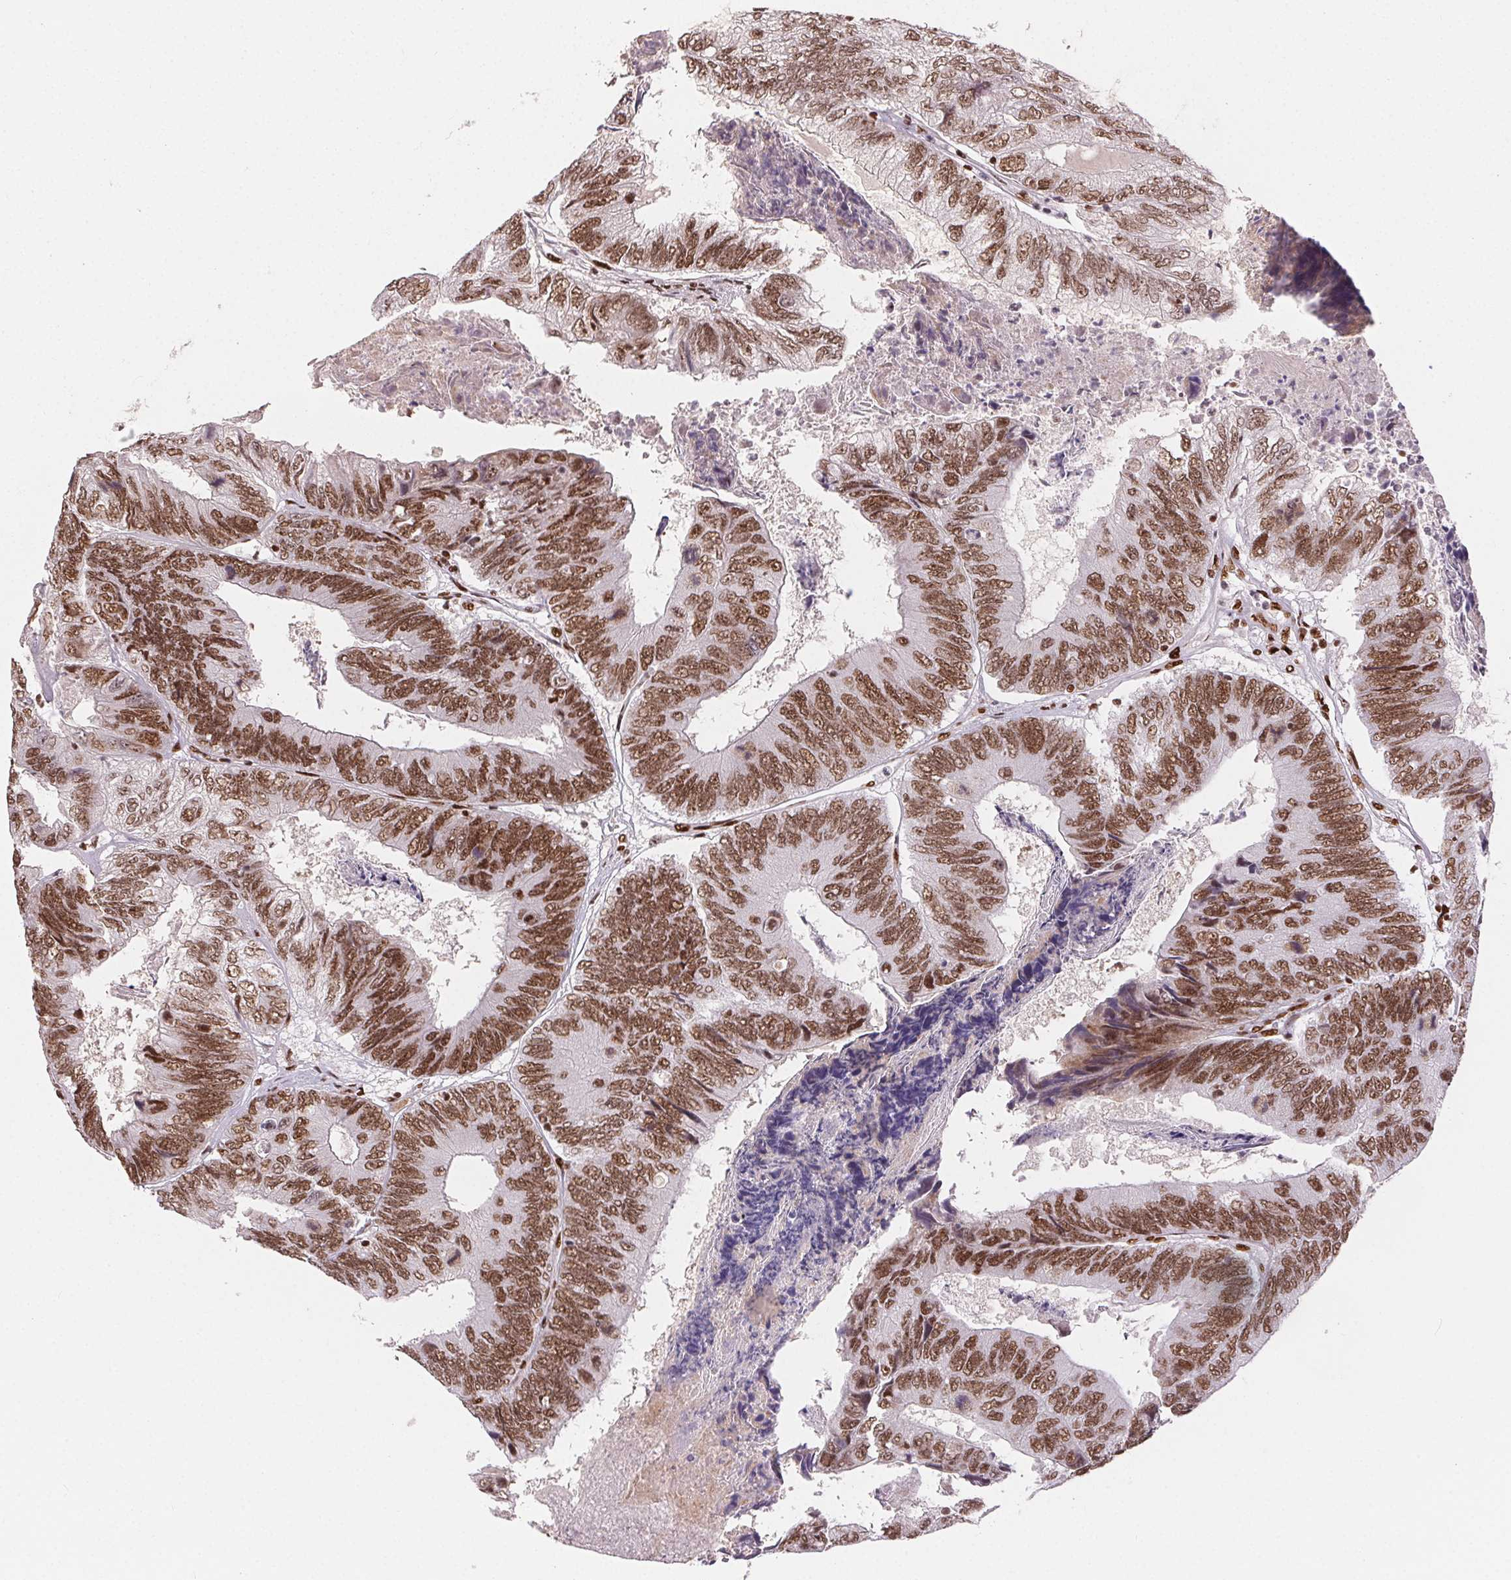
{"staining": {"intensity": "moderate", "quantity": ">75%", "location": "nuclear"}, "tissue": "colorectal cancer", "cell_type": "Tumor cells", "image_type": "cancer", "snomed": [{"axis": "morphology", "description": "Adenocarcinoma, NOS"}, {"axis": "topography", "description": "Colon"}], "caption": "High-power microscopy captured an IHC image of adenocarcinoma (colorectal), revealing moderate nuclear expression in approximately >75% of tumor cells.", "gene": "ZNF80", "patient": {"sex": "female", "age": 67}}